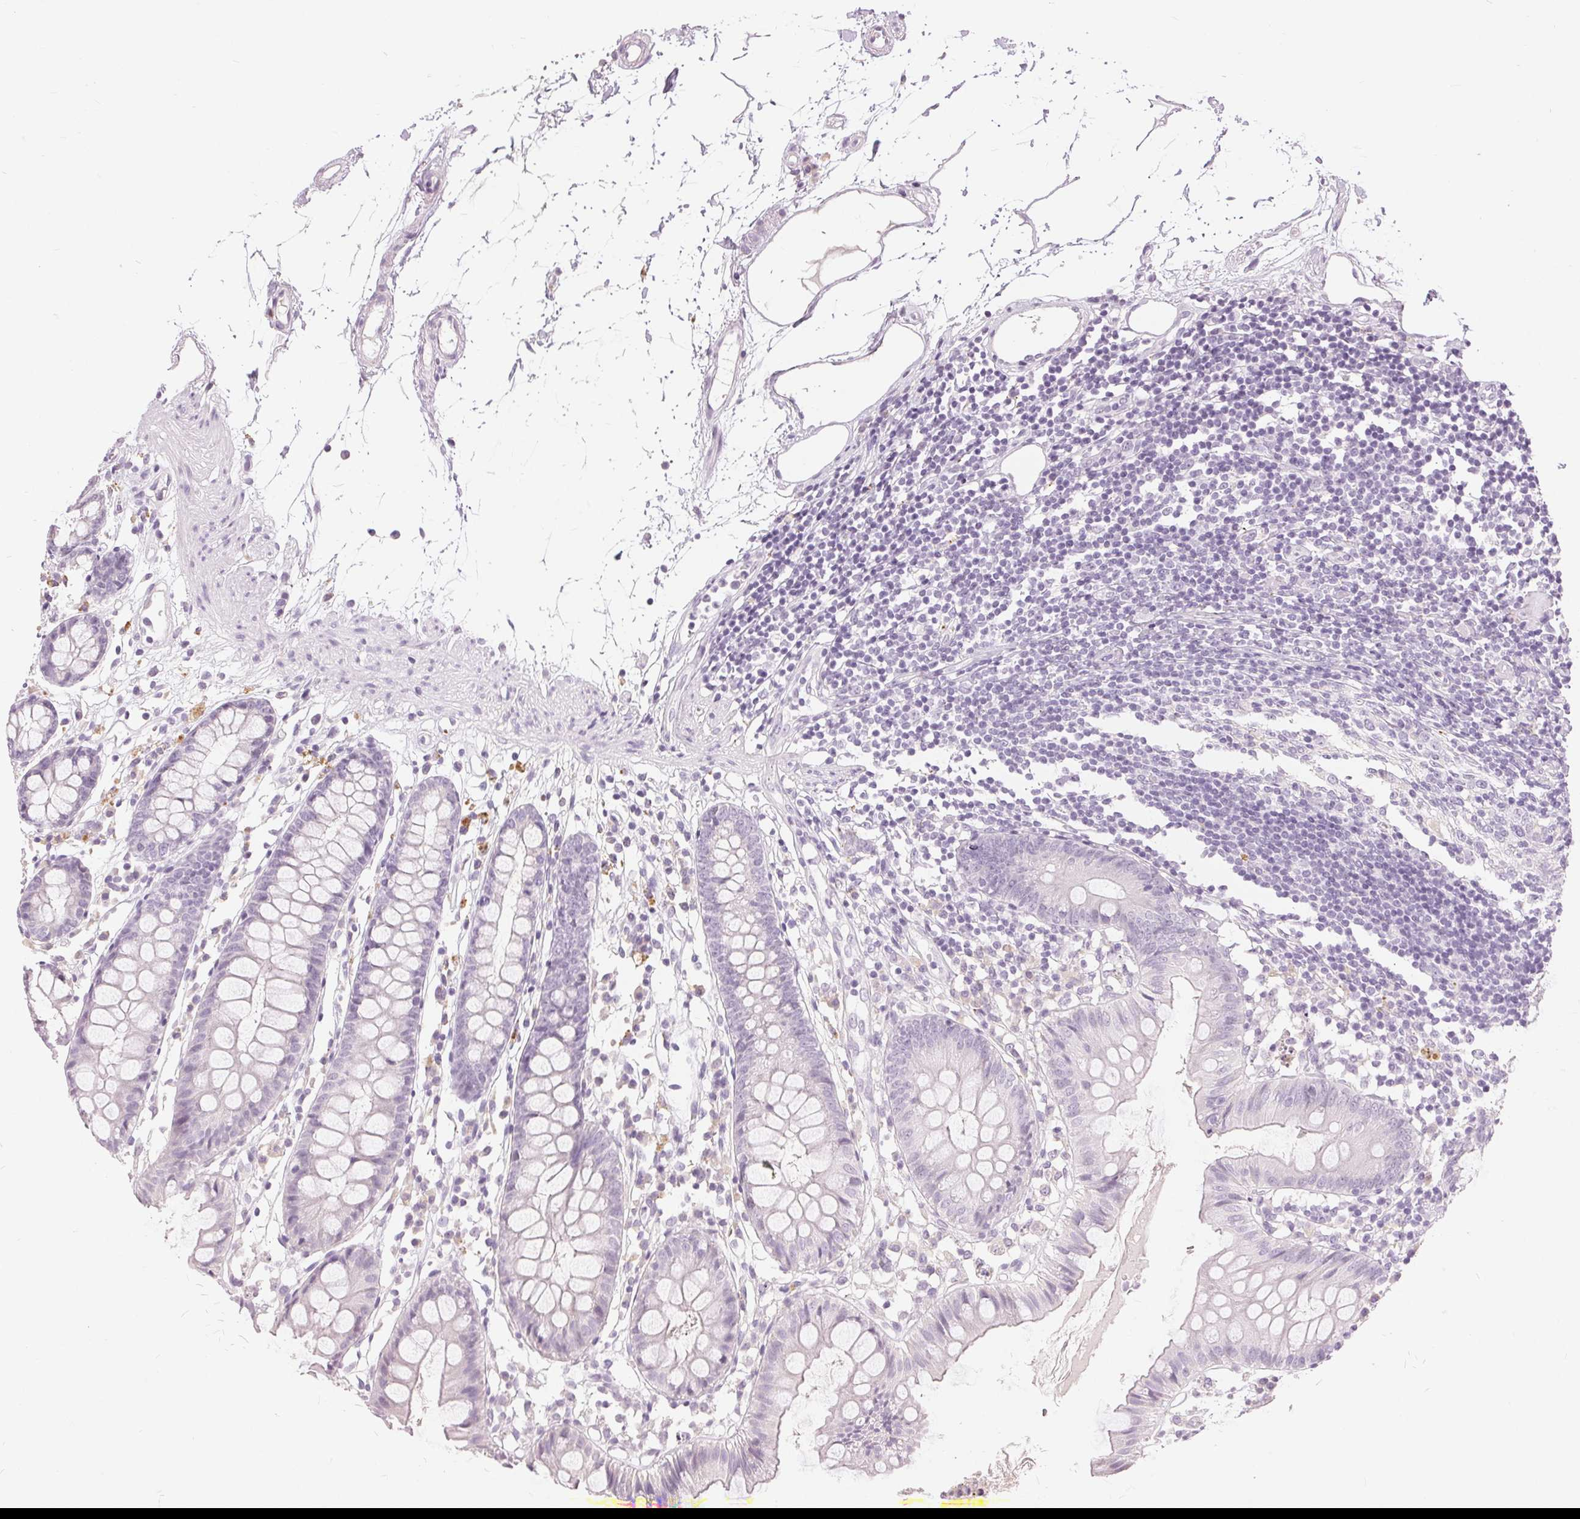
{"staining": {"intensity": "negative", "quantity": "none", "location": "none"}, "tissue": "colon", "cell_type": "Endothelial cells", "image_type": "normal", "snomed": [{"axis": "morphology", "description": "Normal tissue, NOS"}, {"axis": "topography", "description": "Colon"}], "caption": "IHC micrograph of normal colon stained for a protein (brown), which reveals no staining in endothelial cells. (Brightfield microscopy of DAB IHC at high magnification).", "gene": "DSG3", "patient": {"sex": "female", "age": 84}}